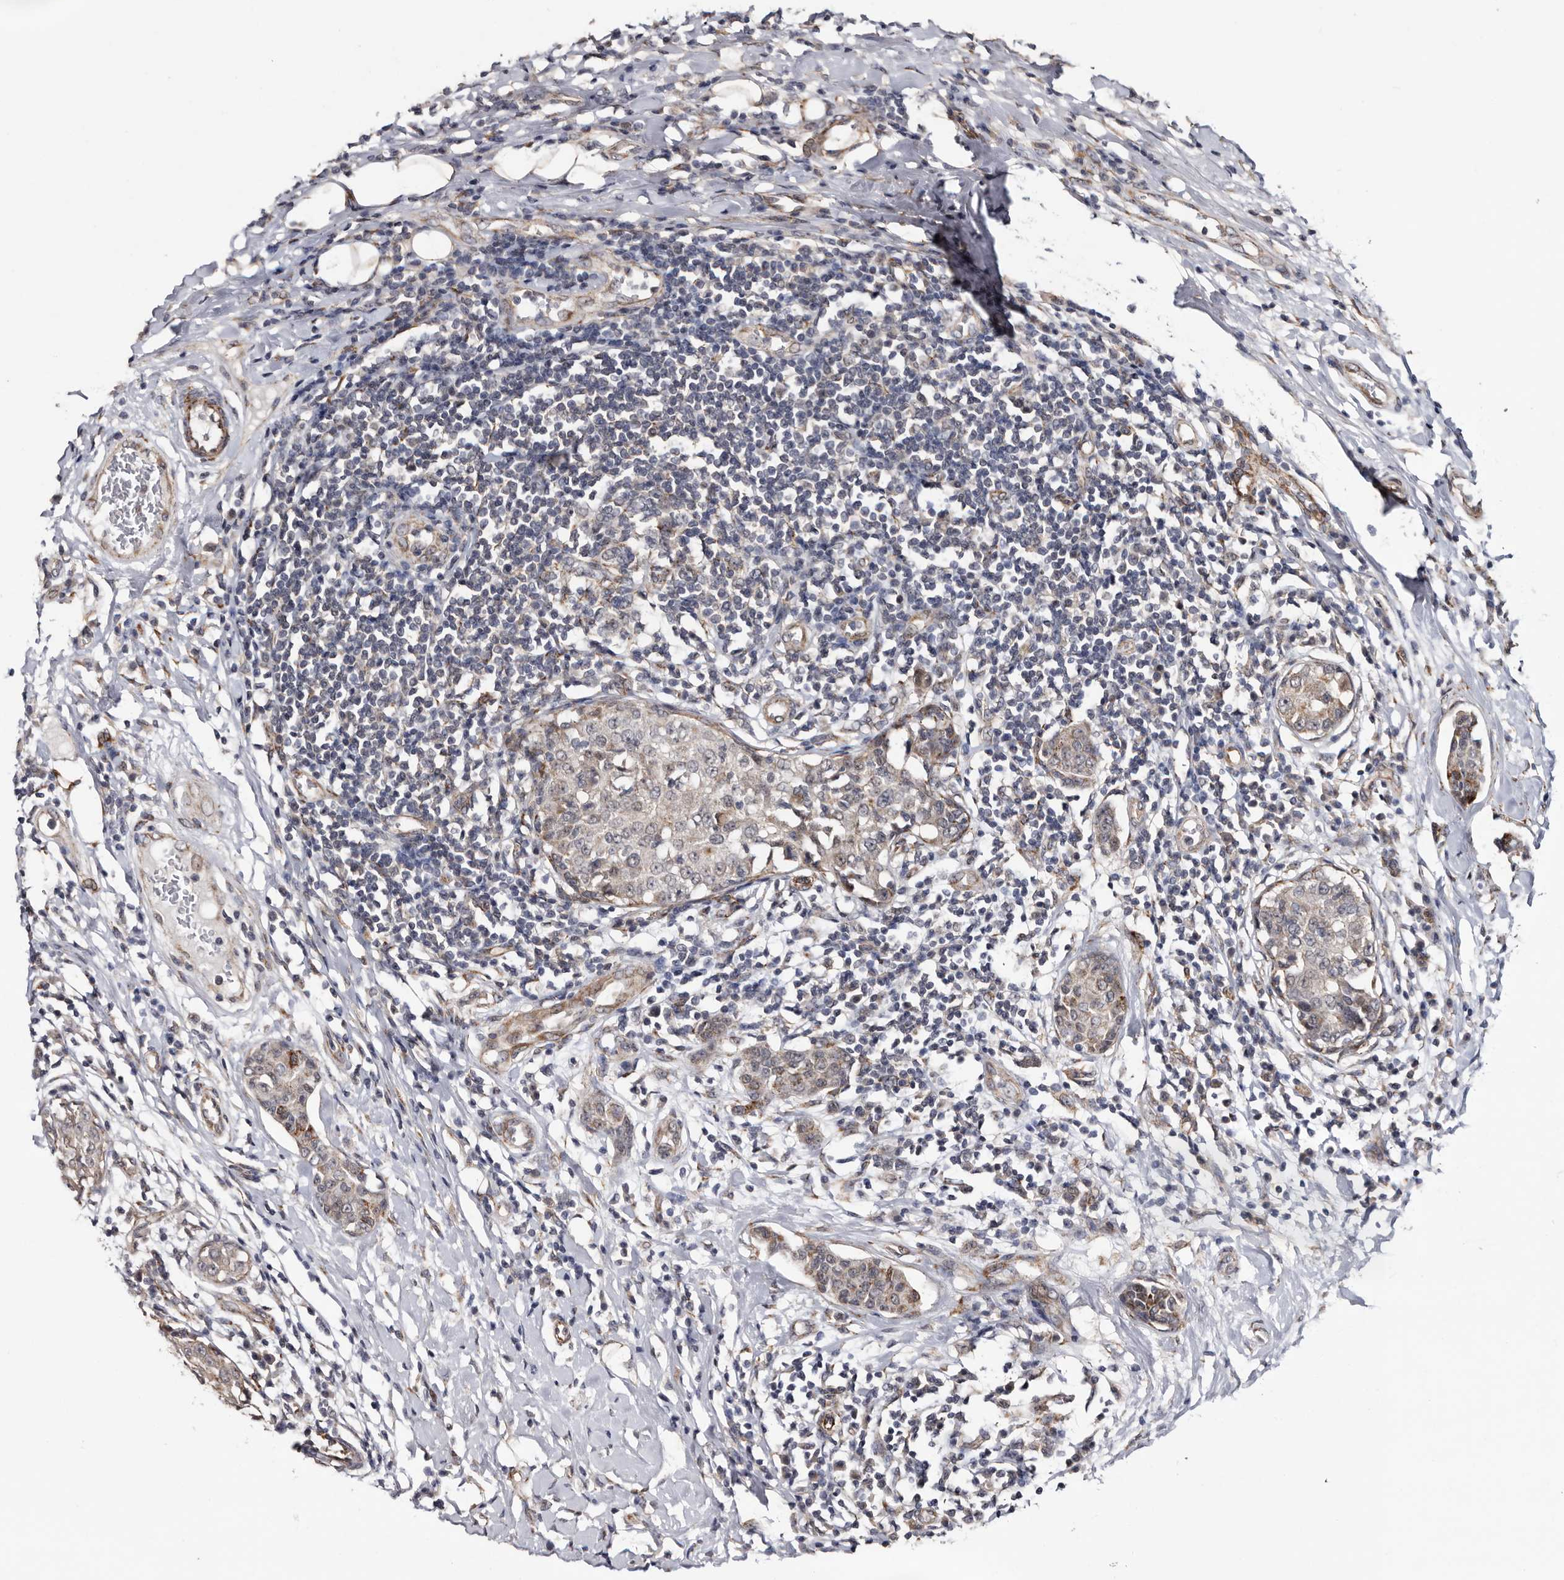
{"staining": {"intensity": "weak", "quantity": "25%-75%", "location": "cytoplasmic/membranous"}, "tissue": "breast cancer", "cell_type": "Tumor cells", "image_type": "cancer", "snomed": [{"axis": "morphology", "description": "Duct carcinoma"}, {"axis": "topography", "description": "Breast"}], "caption": "Infiltrating ductal carcinoma (breast) tissue displays weak cytoplasmic/membranous staining in about 25%-75% of tumor cells", "gene": "ARMCX2", "patient": {"sex": "female", "age": 27}}